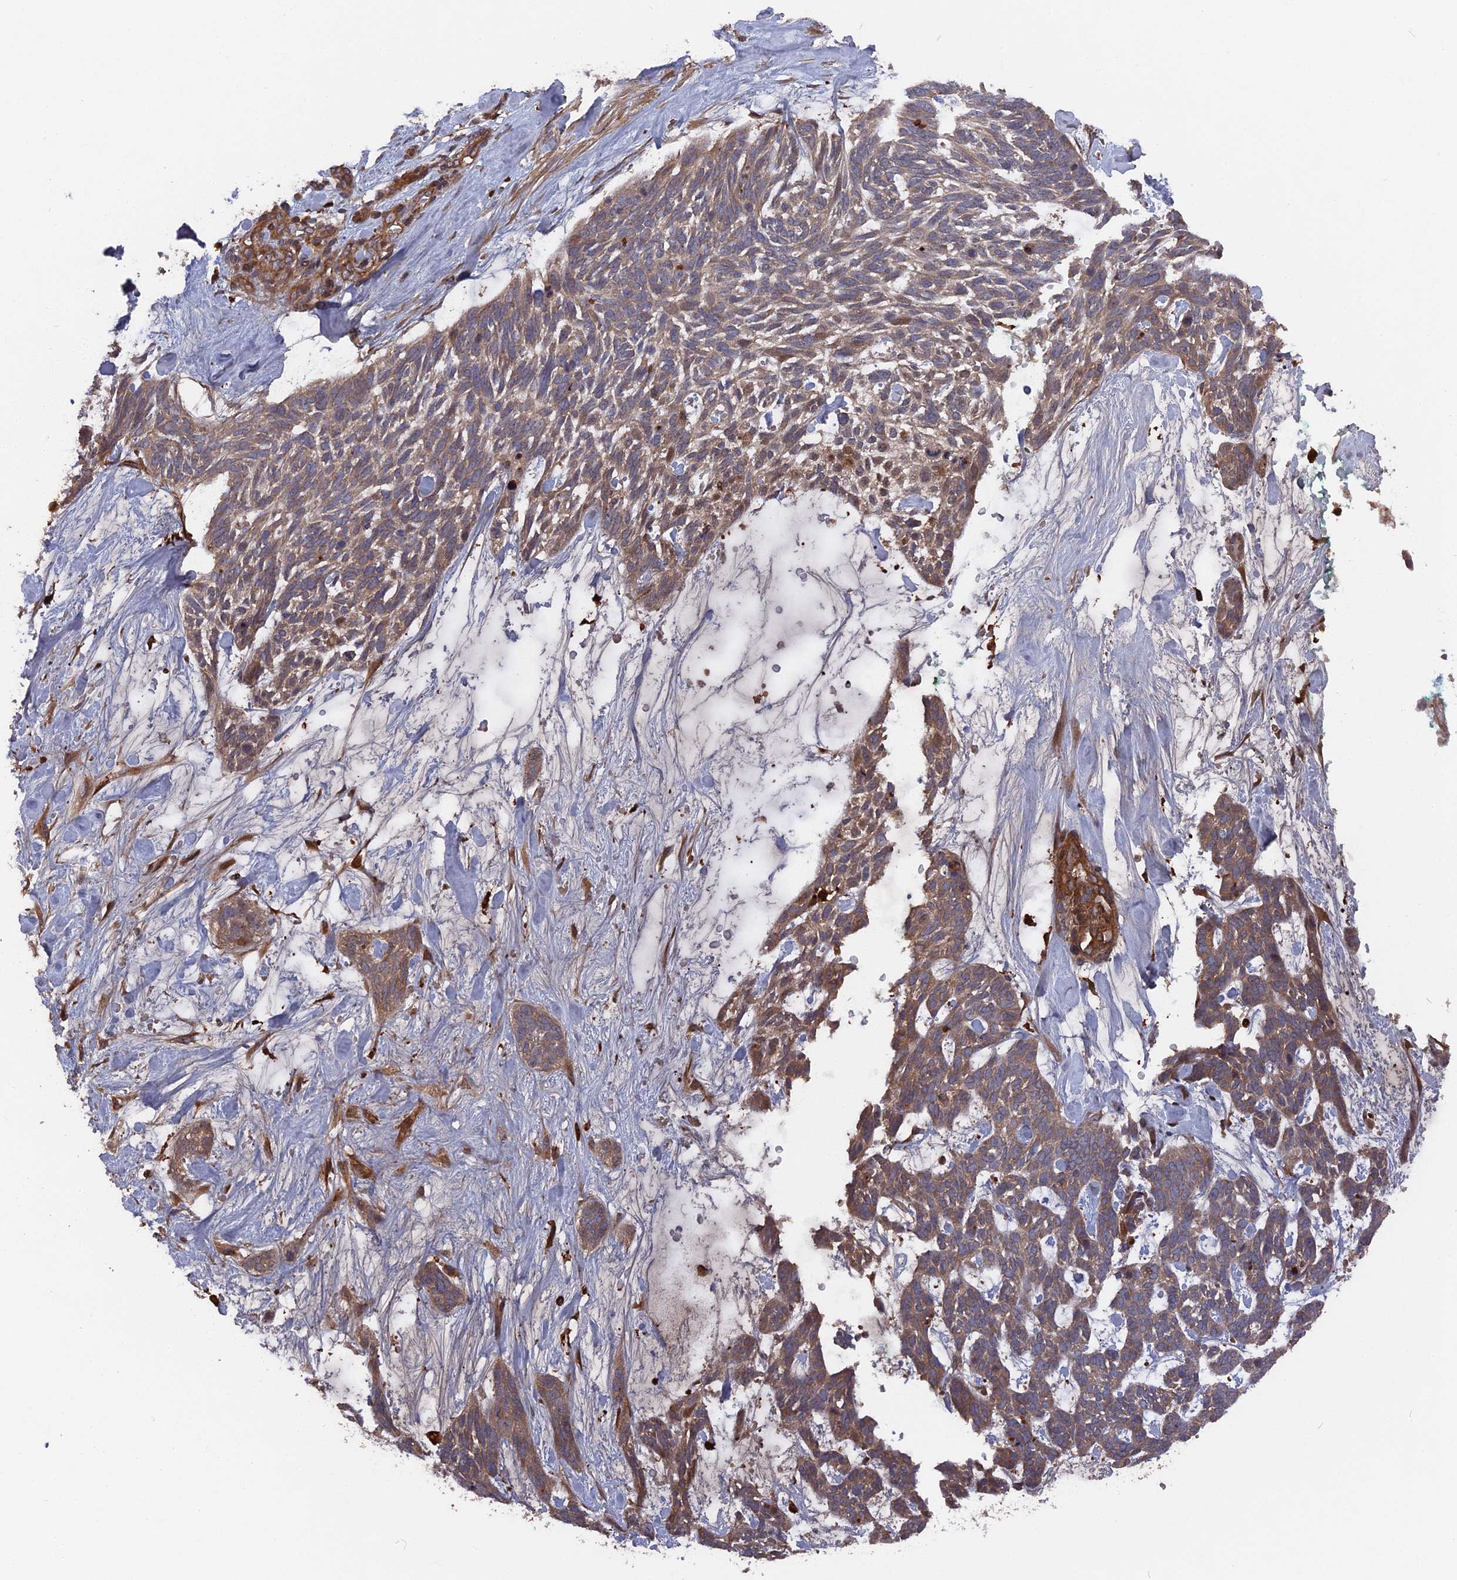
{"staining": {"intensity": "weak", "quantity": ">75%", "location": "cytoplasmic/membranous"}, "tissue": "skin cancer", "cell_type": "Tumor cells", "image_type": "cancer", "snomed": [{"axis": "morphology", "description": "Basal cell carcinoma"}, {"axis": "topography", "description": "Skin"}], "caption": "A brown stain highlights weak cytoplasmic/membranous staining of a protein in human skin cancer tumor cells.", "gene": "DEF8", "patient": {"sex": "male", "age": 88}}